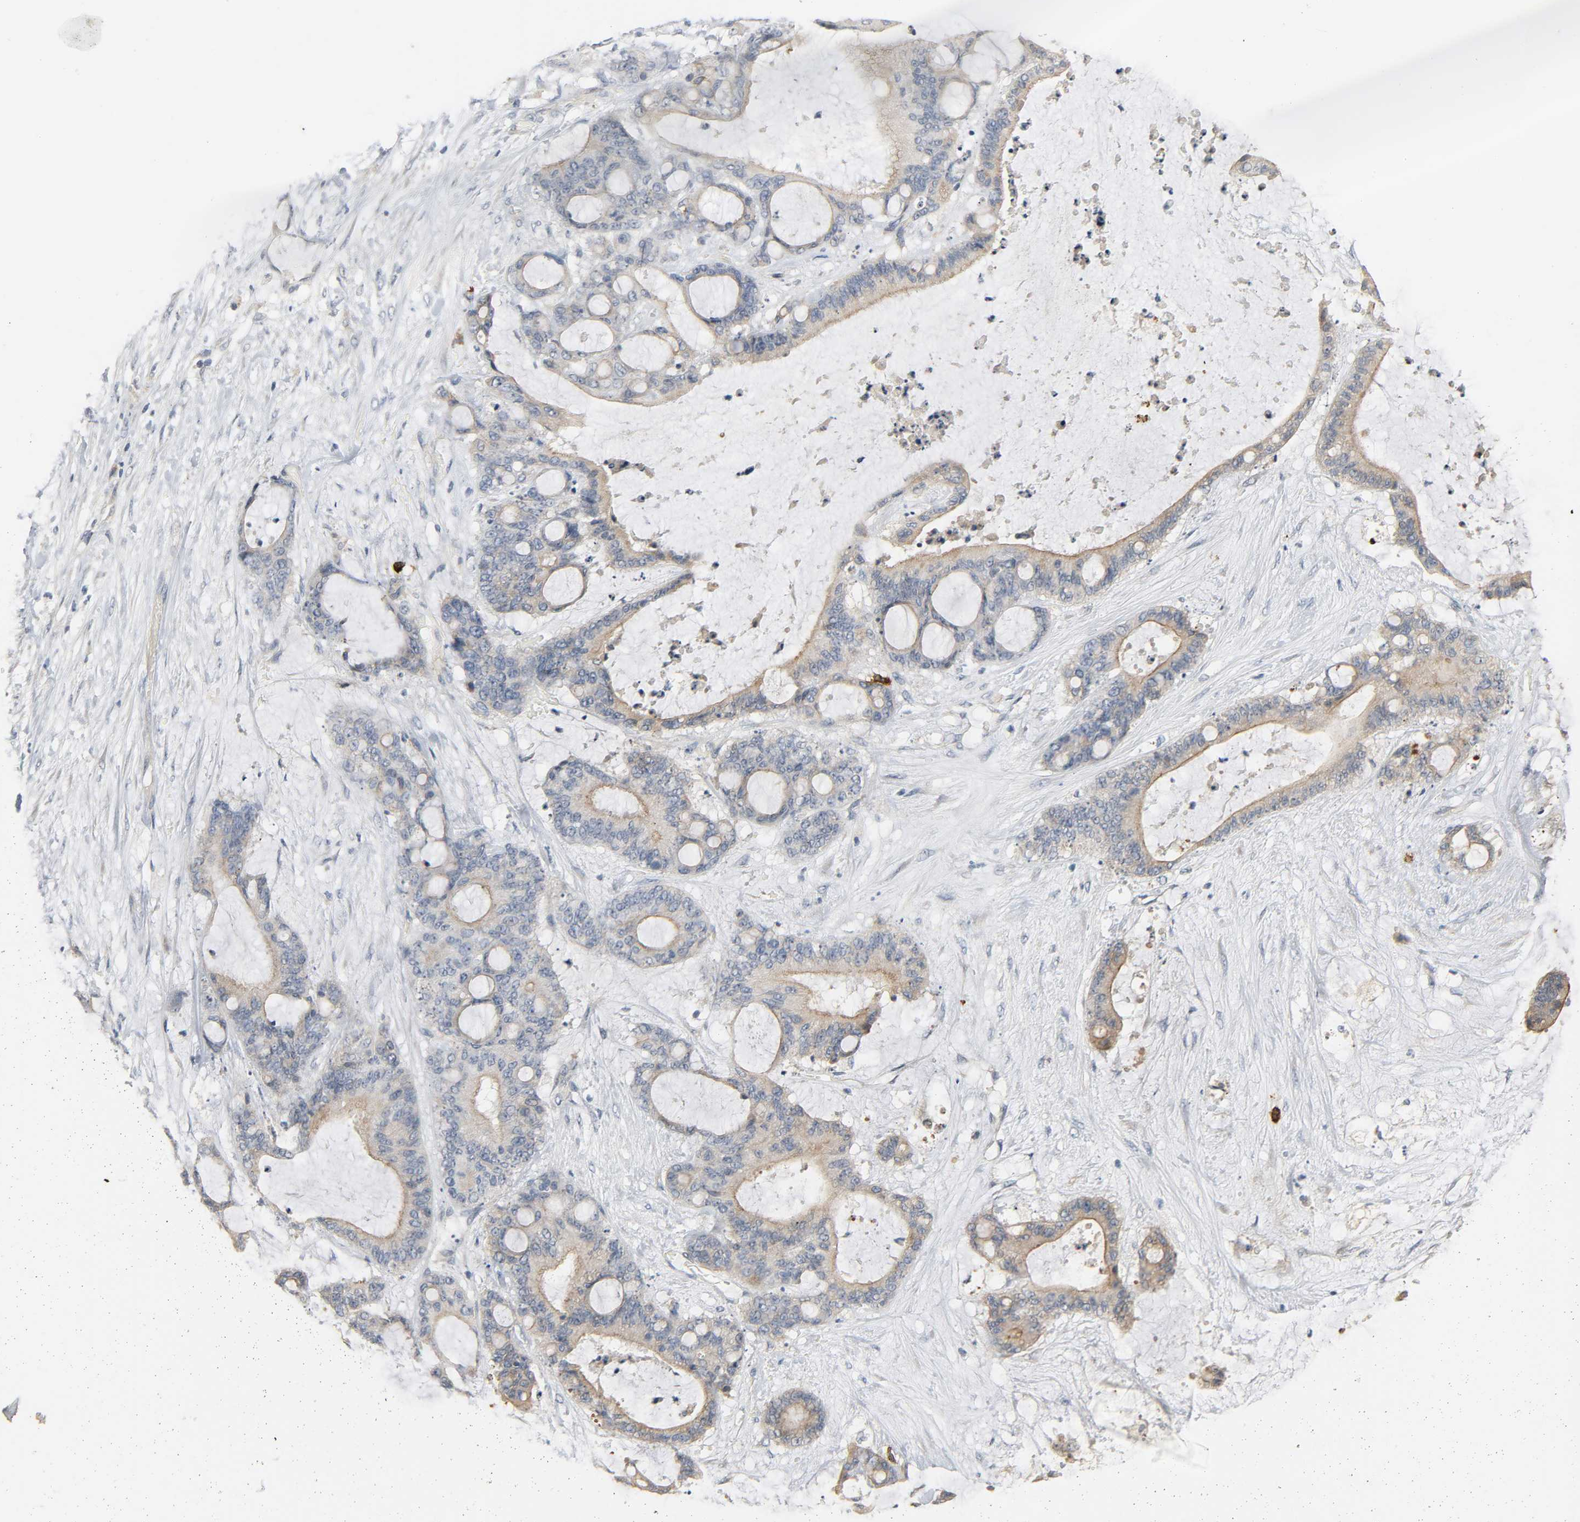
{"staining": {"intensity": "weak", "quantity": ">75%", "location": "cytoplasmic/membranous"}, "tissue": "liver cancer", "cell_type": "Tumor cells", "image_type": "cancer", "snomed": [{"axis": "morphology", "description": "Cholangiocarcinoma"}, {"axis": "topography", "description": "Liver"}], "caption": "Liver cholangiocarcinoma stained with a protein marker displays weak staining in tumor cells.", "gene": "LIMCH1", "patient": {"sex": "female", "age": 73}}